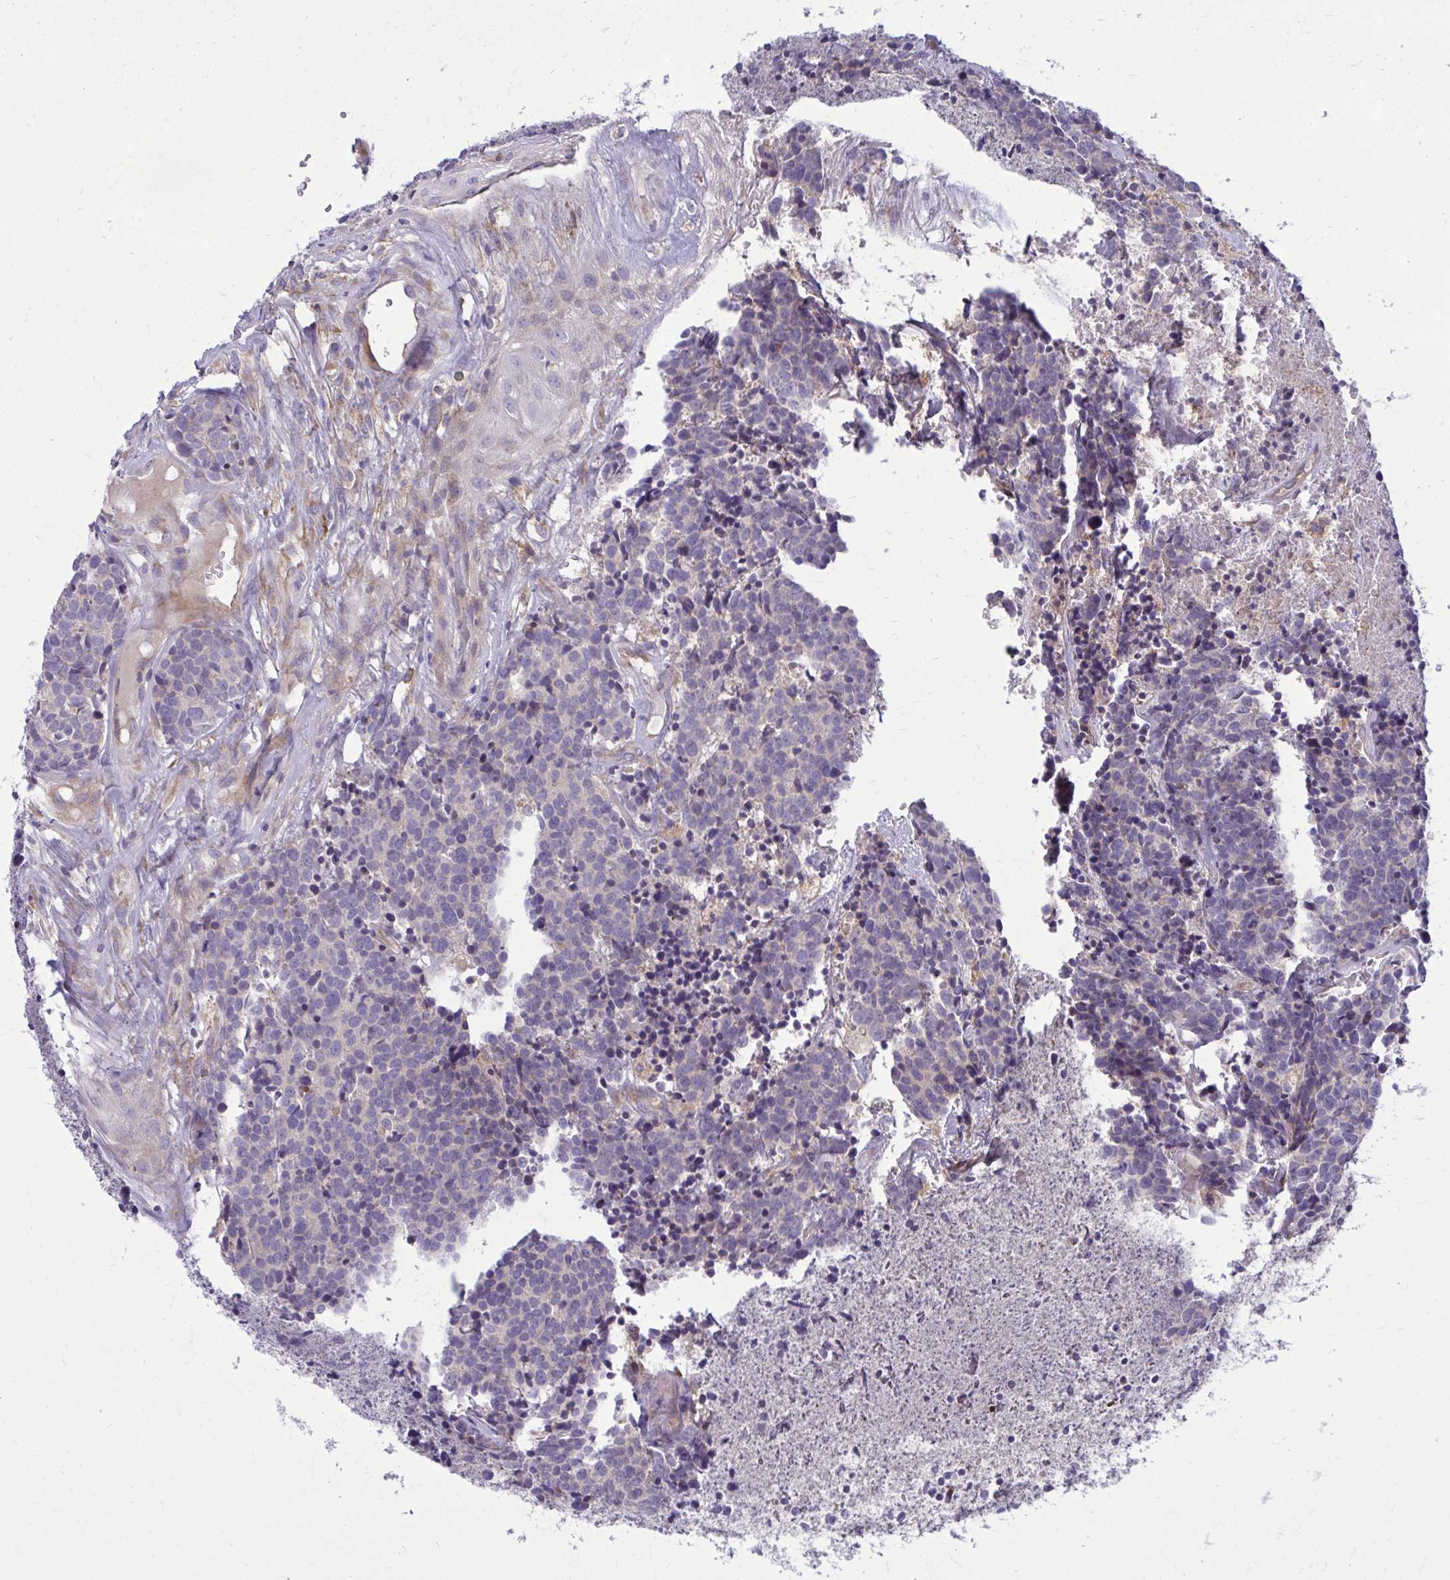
{"staining": {"intensity": "negative", "quantity": "none", "location": "none"}, "tissue": "carcinoid", "cell_type": "Tumor cells", "image_type": "cancer", "snomed": [{"axis": "morphology", "description": "Carcinoid, malignant, NOS"}, {"axis": "topography", "description": "Skin"}], "caption": "High power microscopy image of an IHC histopathology image of carcinoid, revealing no significant staining in tumor cells. (DAB IHC, high magnification).", "gene": "CEMP1", "patient": {"sex": "female", "age": 79}}